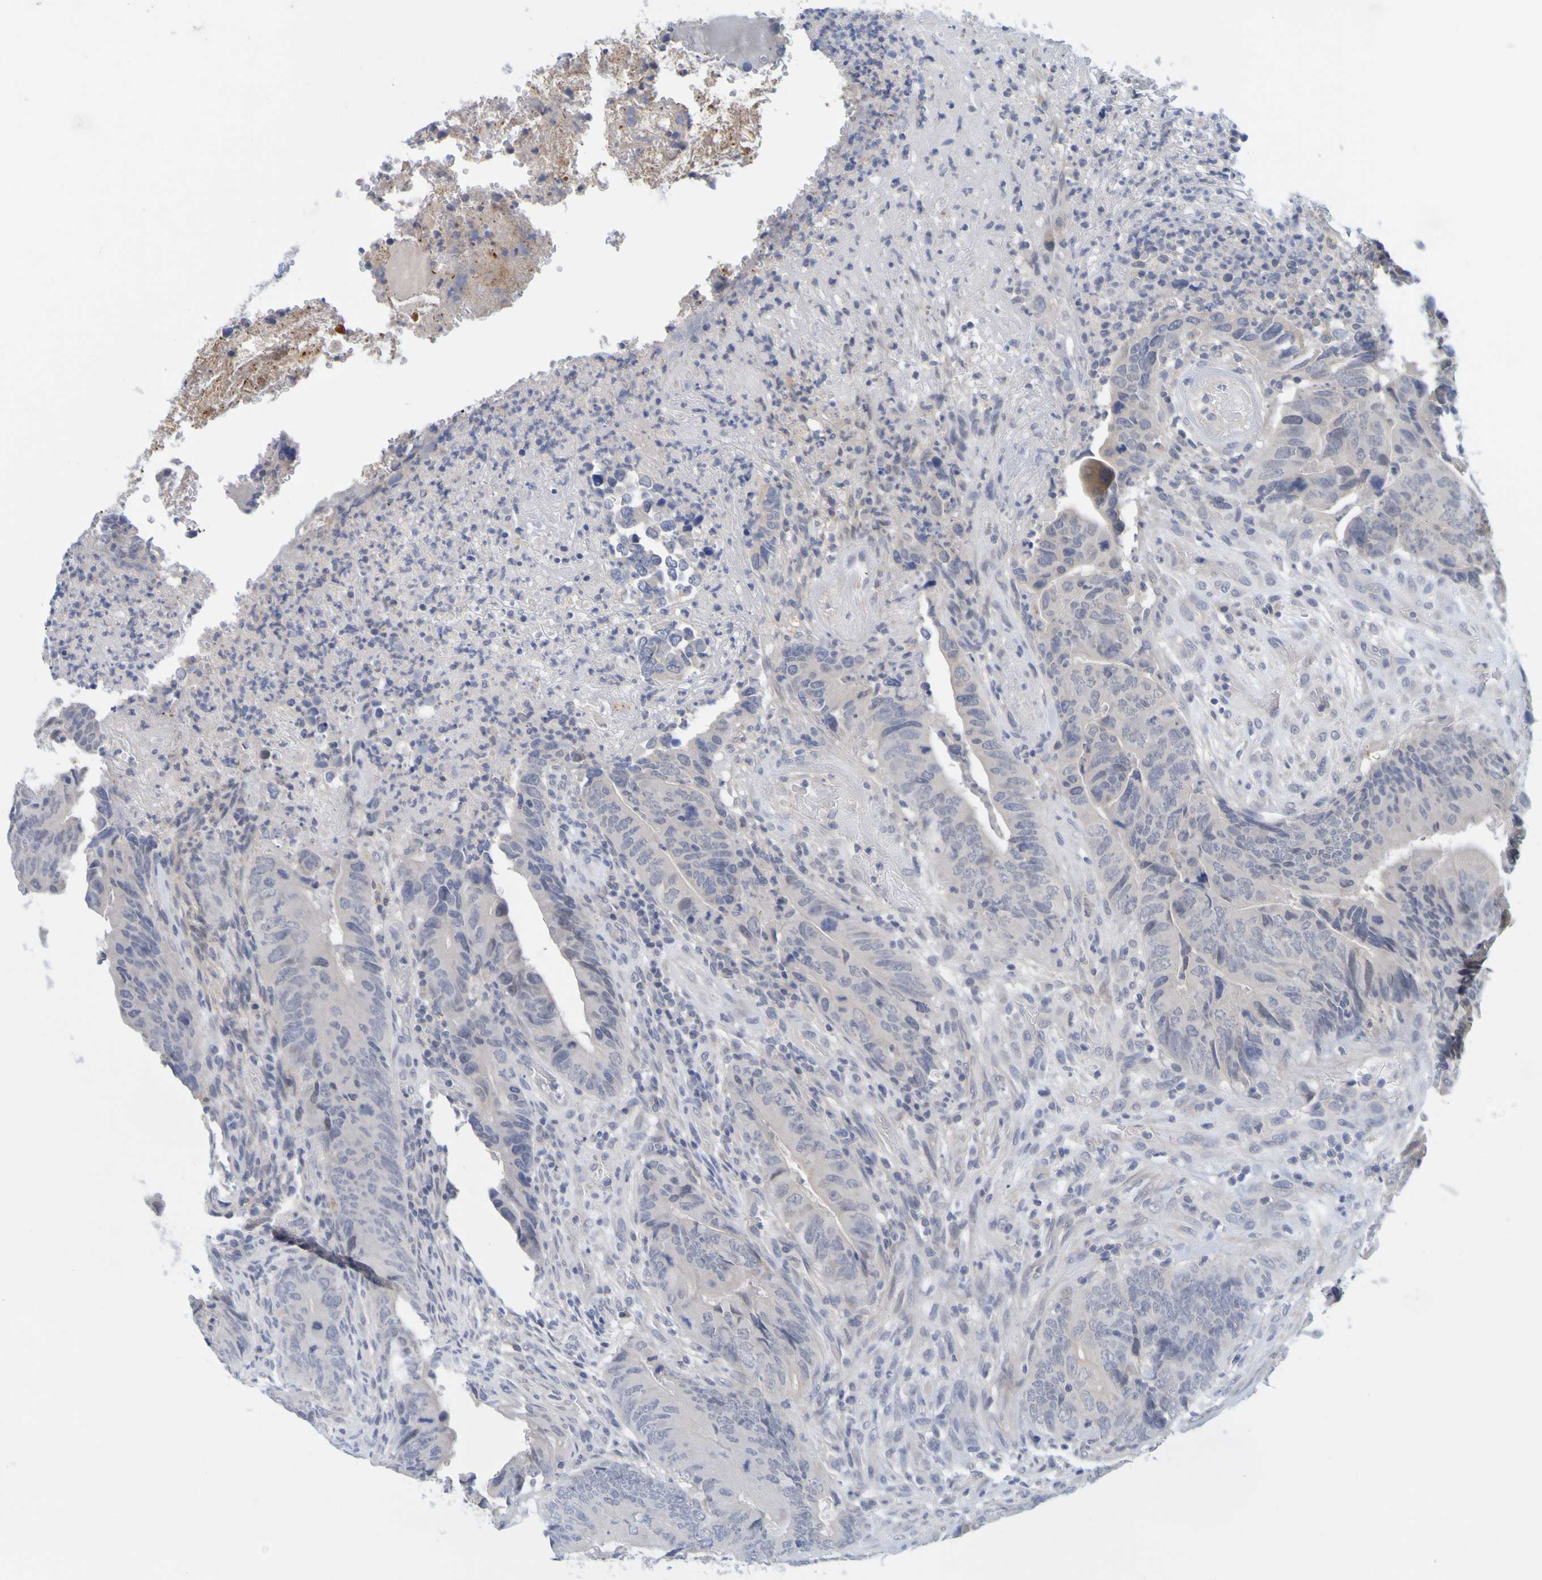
{"staining": {"intensity": "negative", "quantity": "none", "location": "none"}, "tissue": "colorectal cancer", "cell_type": "Tumor cells", "image_type": "cancer", "snomed": [{"axis": "morphology", "description": "Normal tissue, NOS"}, {"axis": "morphology", "description": "Adenocarcinoma, NOS"}, {"axis": "topography", "description": "Colon"}], "caption": "Tumor cells show no significant expression in colorectal adenocarcinoma. The staining was performed using DAB (3,3'-diaminobenzidine) to visualize the protein expression in brown, while the nuclei were stained in blue with hematoxylin (Magnification: 20x).", "gene": "ENDOU", "patient": {"sex": "male", "age": 56}}